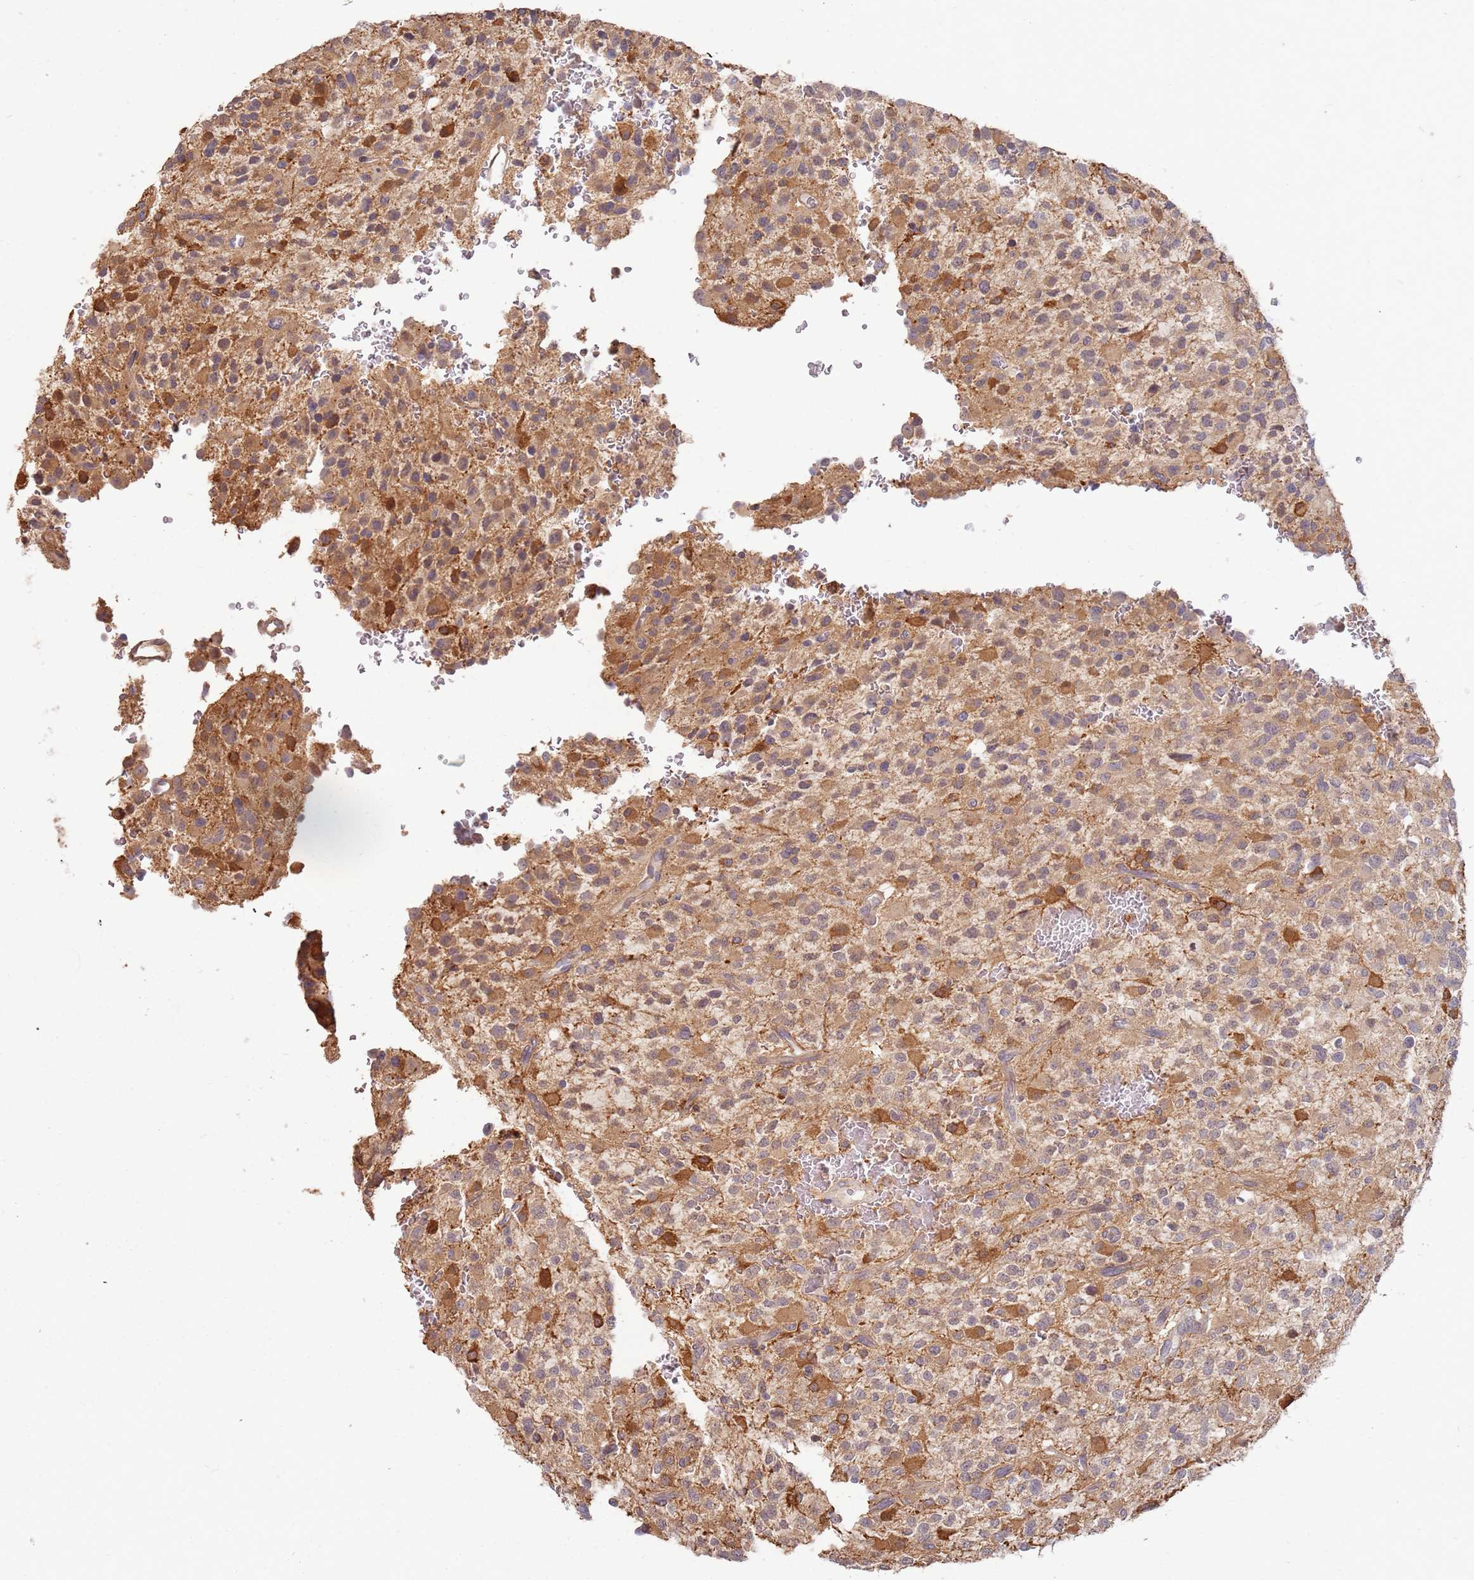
{"staining": {"intensity": "weak", "quantity": ">75%", "location": "cytoplasmic/membranous"}, "tissue": "glioma", "cell_type": "Tumor cells", "image_type": "cancer", "snomed": [{"axis": "morphology", "description": "Glioma, malignant, High grade"}, {"axis": "topography", "description": "Brain"}], "caption": "An IHC micrograph of neoplastic tissue is shown. Protein staining in brown labels weak cytoplasmic/membranous positivity in high-grade glioma (malignant) within tumor cells. The protein of interest is shown in brown color, while the nuclei are stained blue.", "gene": "MPEG1", "patient": {"sex": "male", "age": 34}}